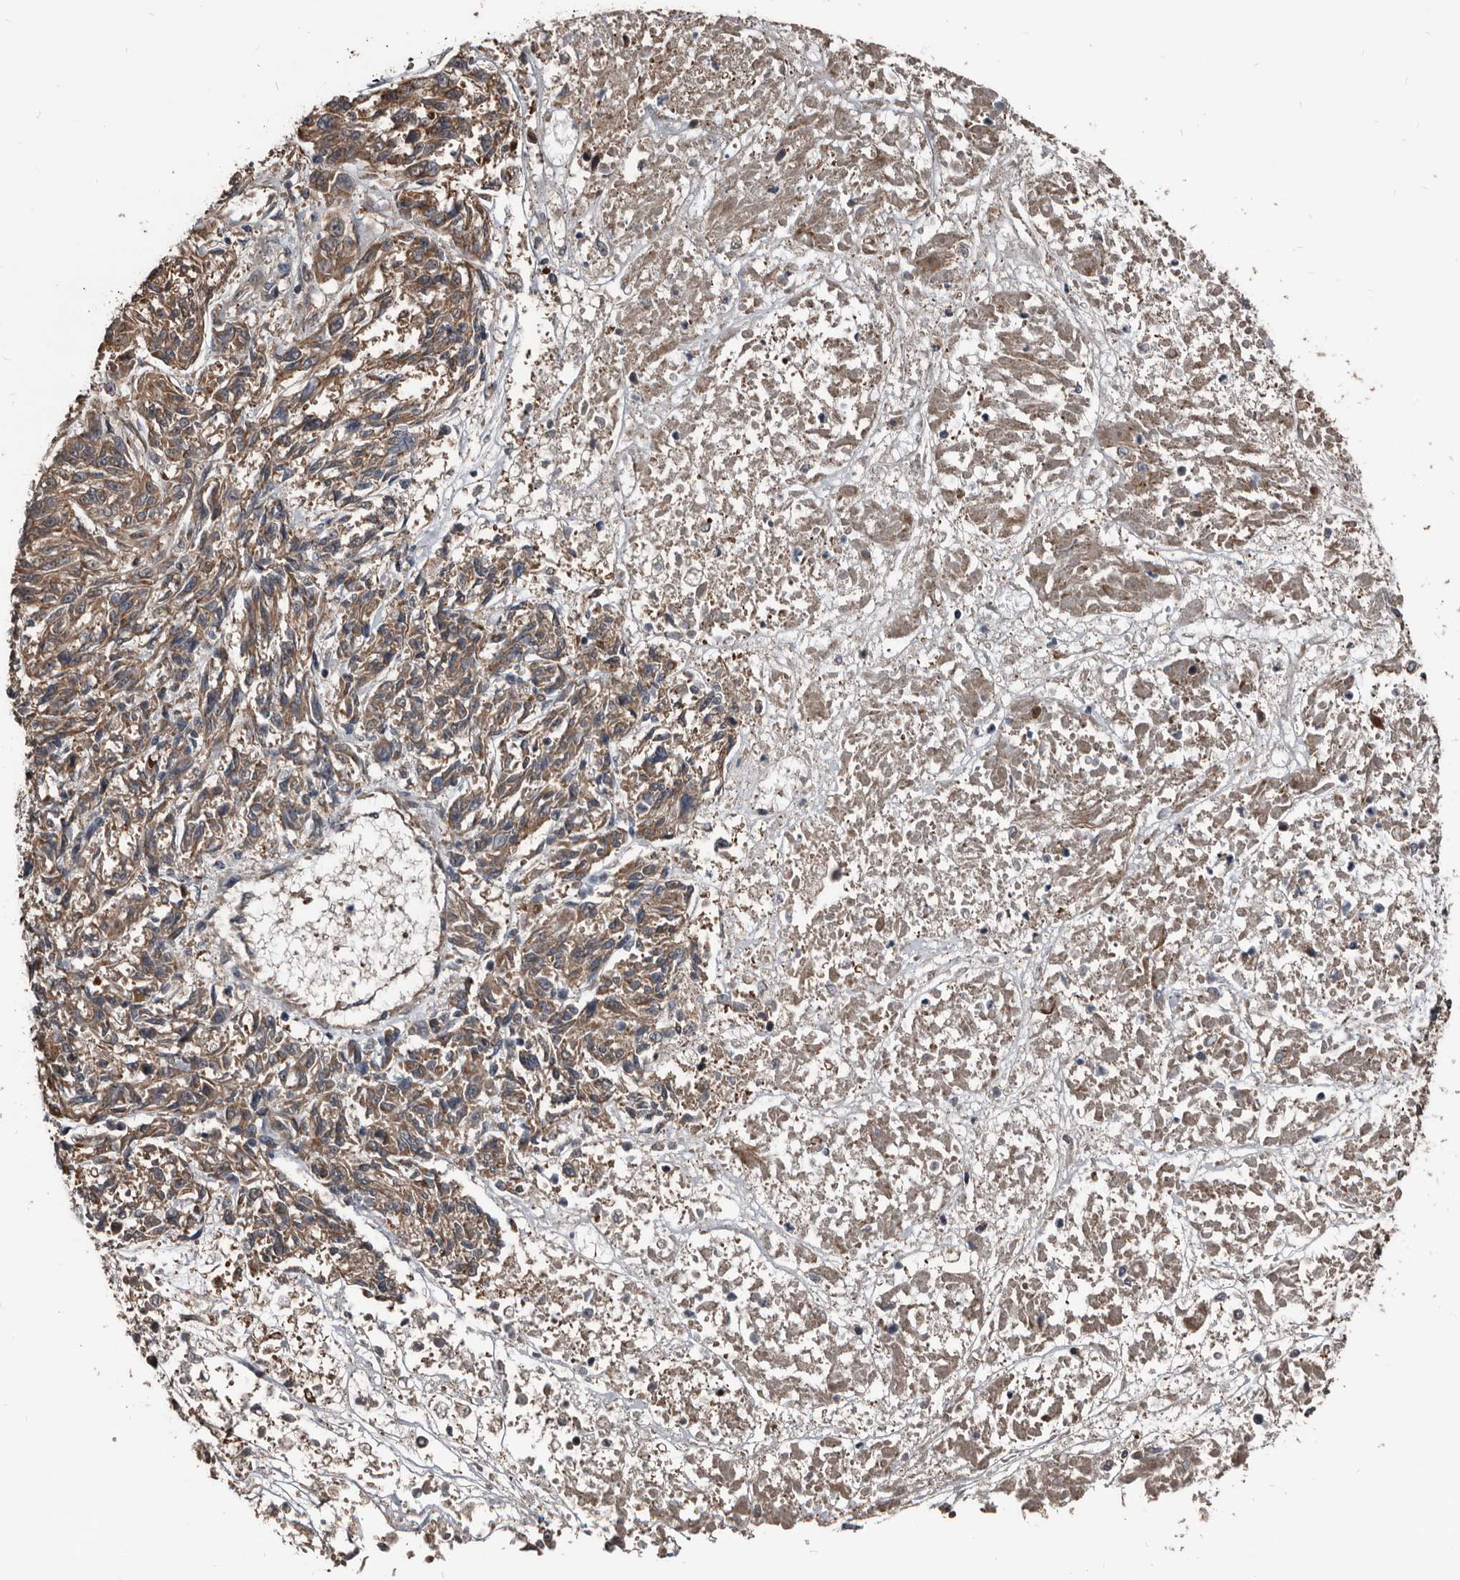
{"staining": {"intensity": "moderate", "quantity": ">75%", "location": "cytoplasmic/membranous"}, "tissue": "melanoma", "cell_type": "Tumor cells", "image_type": "cancer", "snomed": [{"axis": "morphology", "description": "Malignant melanoma, NOS"}, {"axis": "topography", "description": "Skin"}], "caption": "Moderate cytoplasmic/membranous staining is seen in approximately >75% of tumor cells in malignant melanoma. Nuclei are stained in blue.", "gene": "DHPS", "patient": {"sex": "male", "age": 53}}